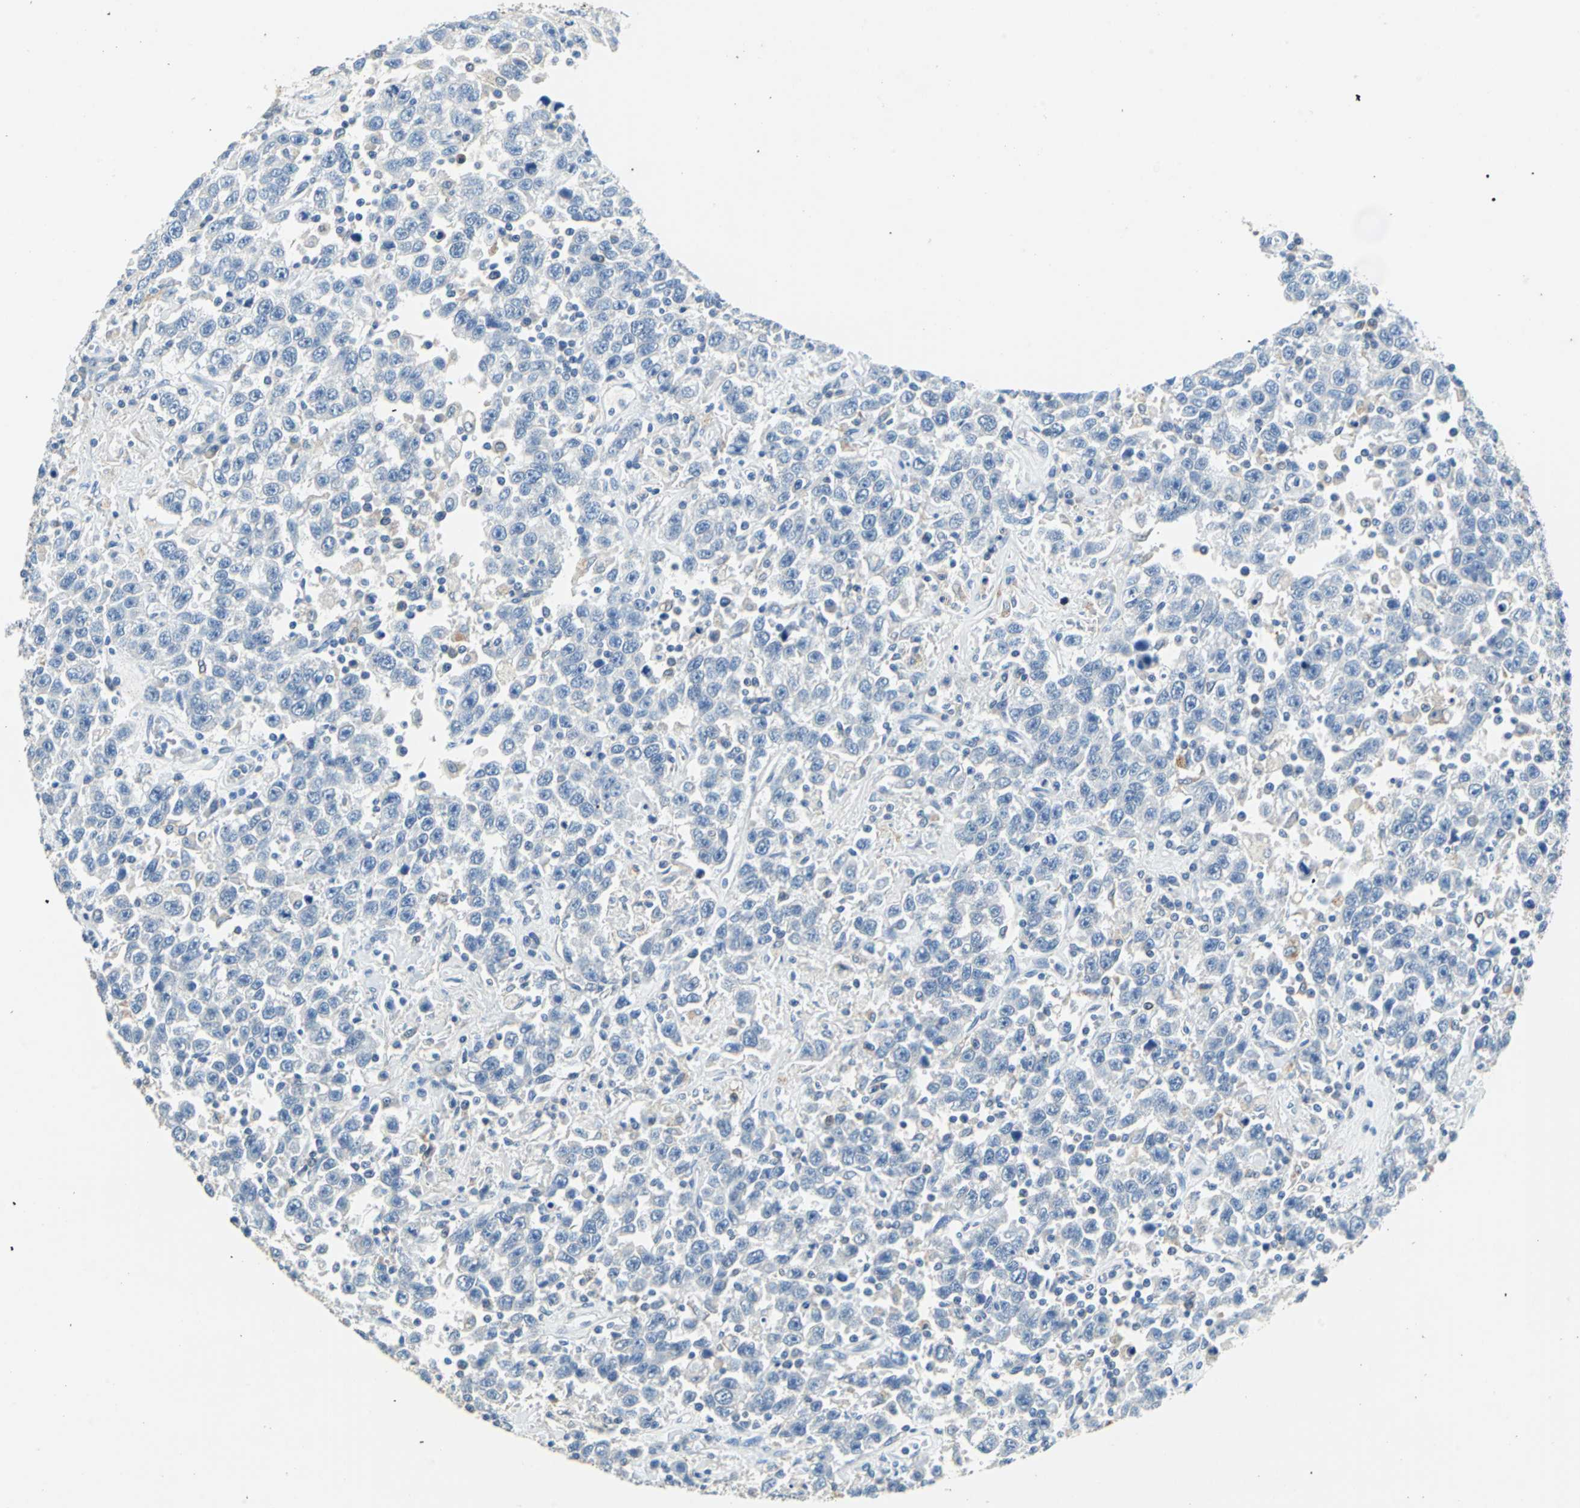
{"staining": {"intensity": "negative", "quantity": "none", "location": "none"}, "tissue": "testis cancer", "cell_type": "Tumor cells", "image_type": "cancer", "snomed": [{"axis": "morphology", "description": "Seminoma, NOS"}, {"axis": "topography", "description": "Testis"}], "caption": "This photomicrograph is of seminoma (testis) stained with IHC to label a protein in brown with the nuclei are counter-stained blue. There is no positivity in tumor cells.", "gene": "TEX264", "patient": {"sex": "male", "age": 41}}